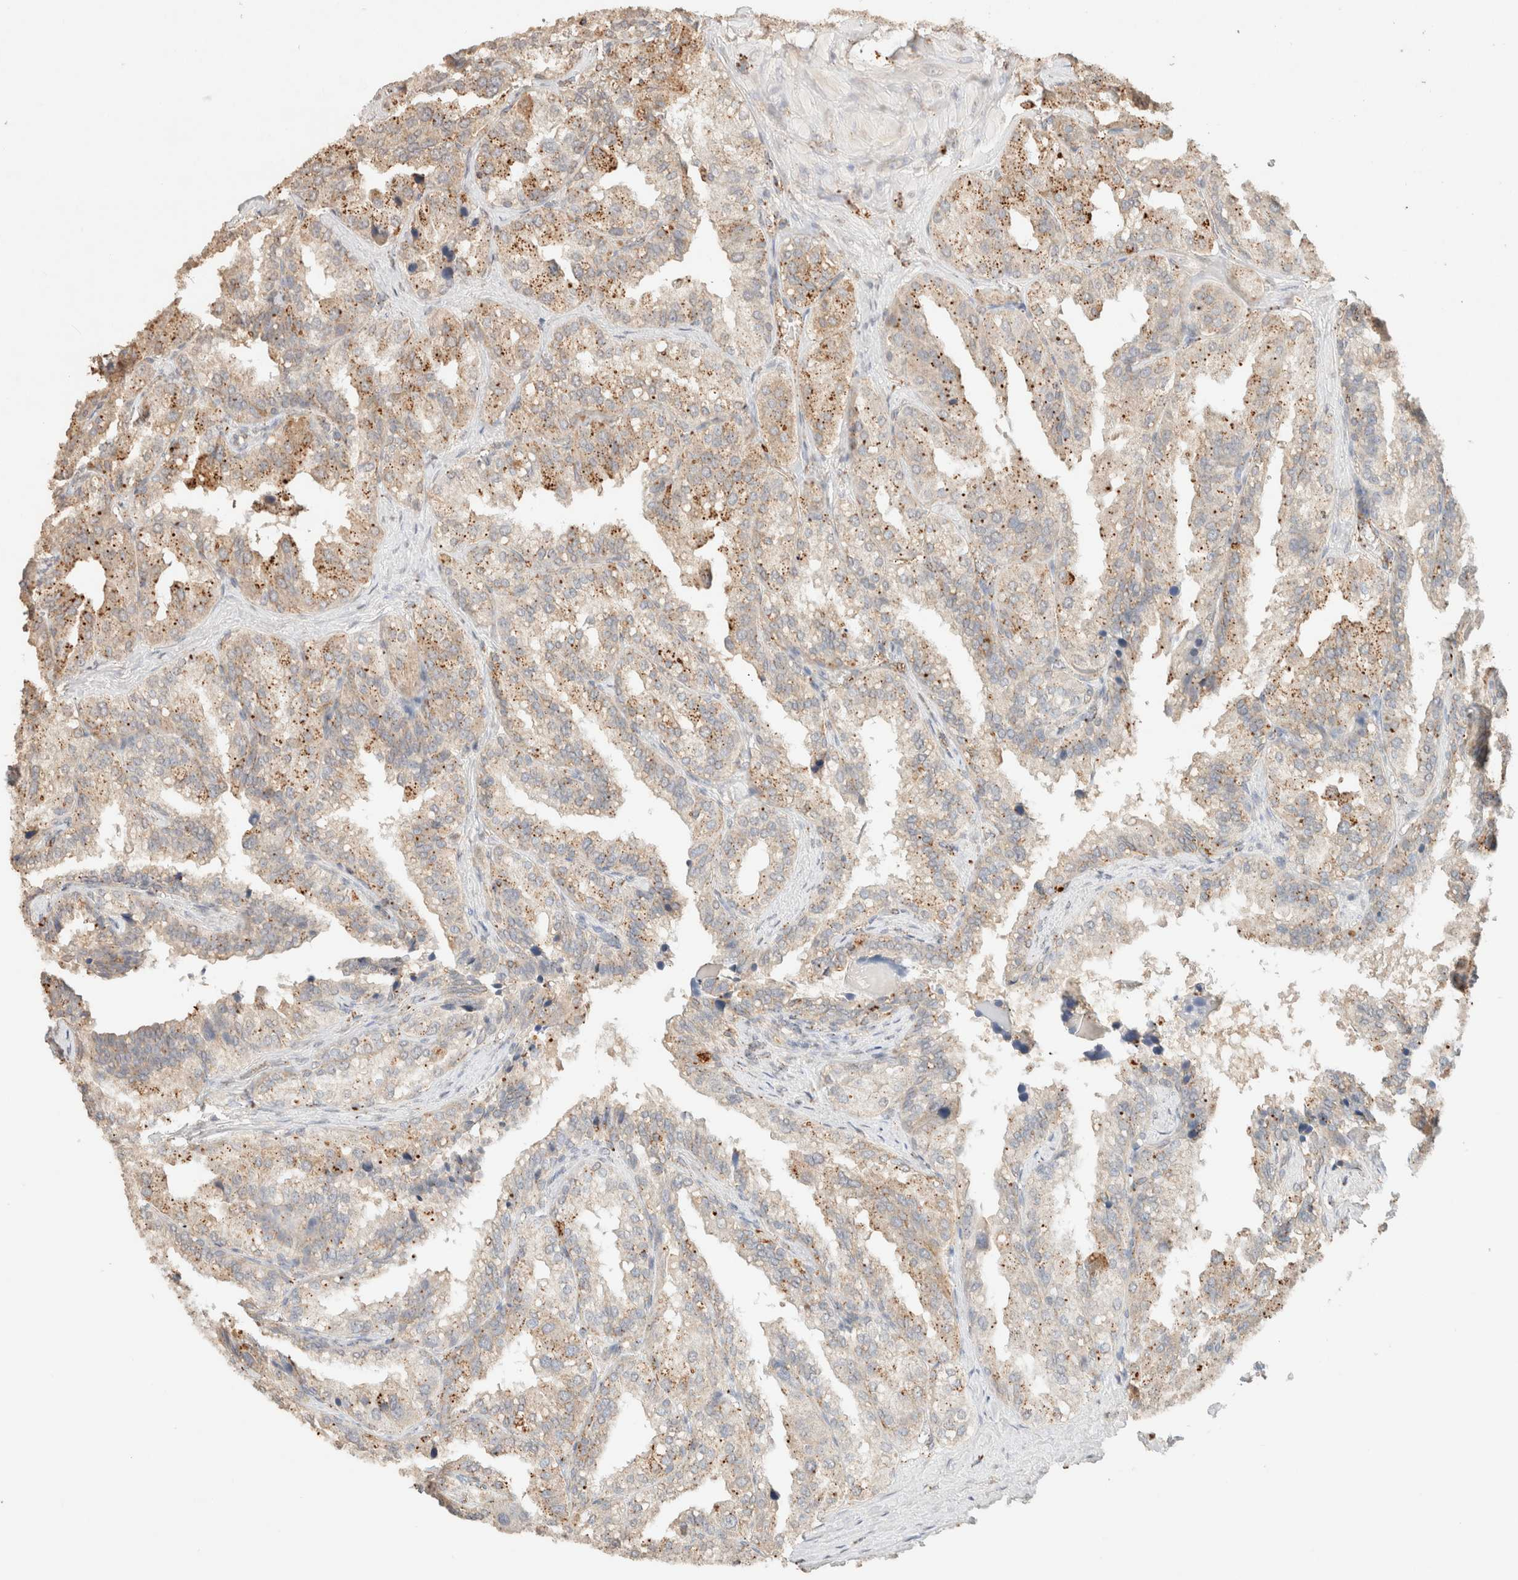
{"staining": {"intensity": "moderate", "quantity": "25%-75%", "location": "cytoplasmic/membranous"}, "tissue": "seminal vesicle", "cell_type": "Glandular cells", "image_type": "normal", "snomed": [{"axis": "morphology", "description": "Normal tissue, NOS"}, {"axis": "topography", "description": "Prostate"}, {"axis": "topography", "description": "Seminal veicle"}], "caption": "This photomicrograph displays immunohistochemistry (IHC) staining of unremarkable seminal vesicle, with medium moderate cytoplasmic/membranous positivity in about 25%-75% of glandular cells.", "gene": "CTSC", "patient": {"sex": "male", "age": 51}}